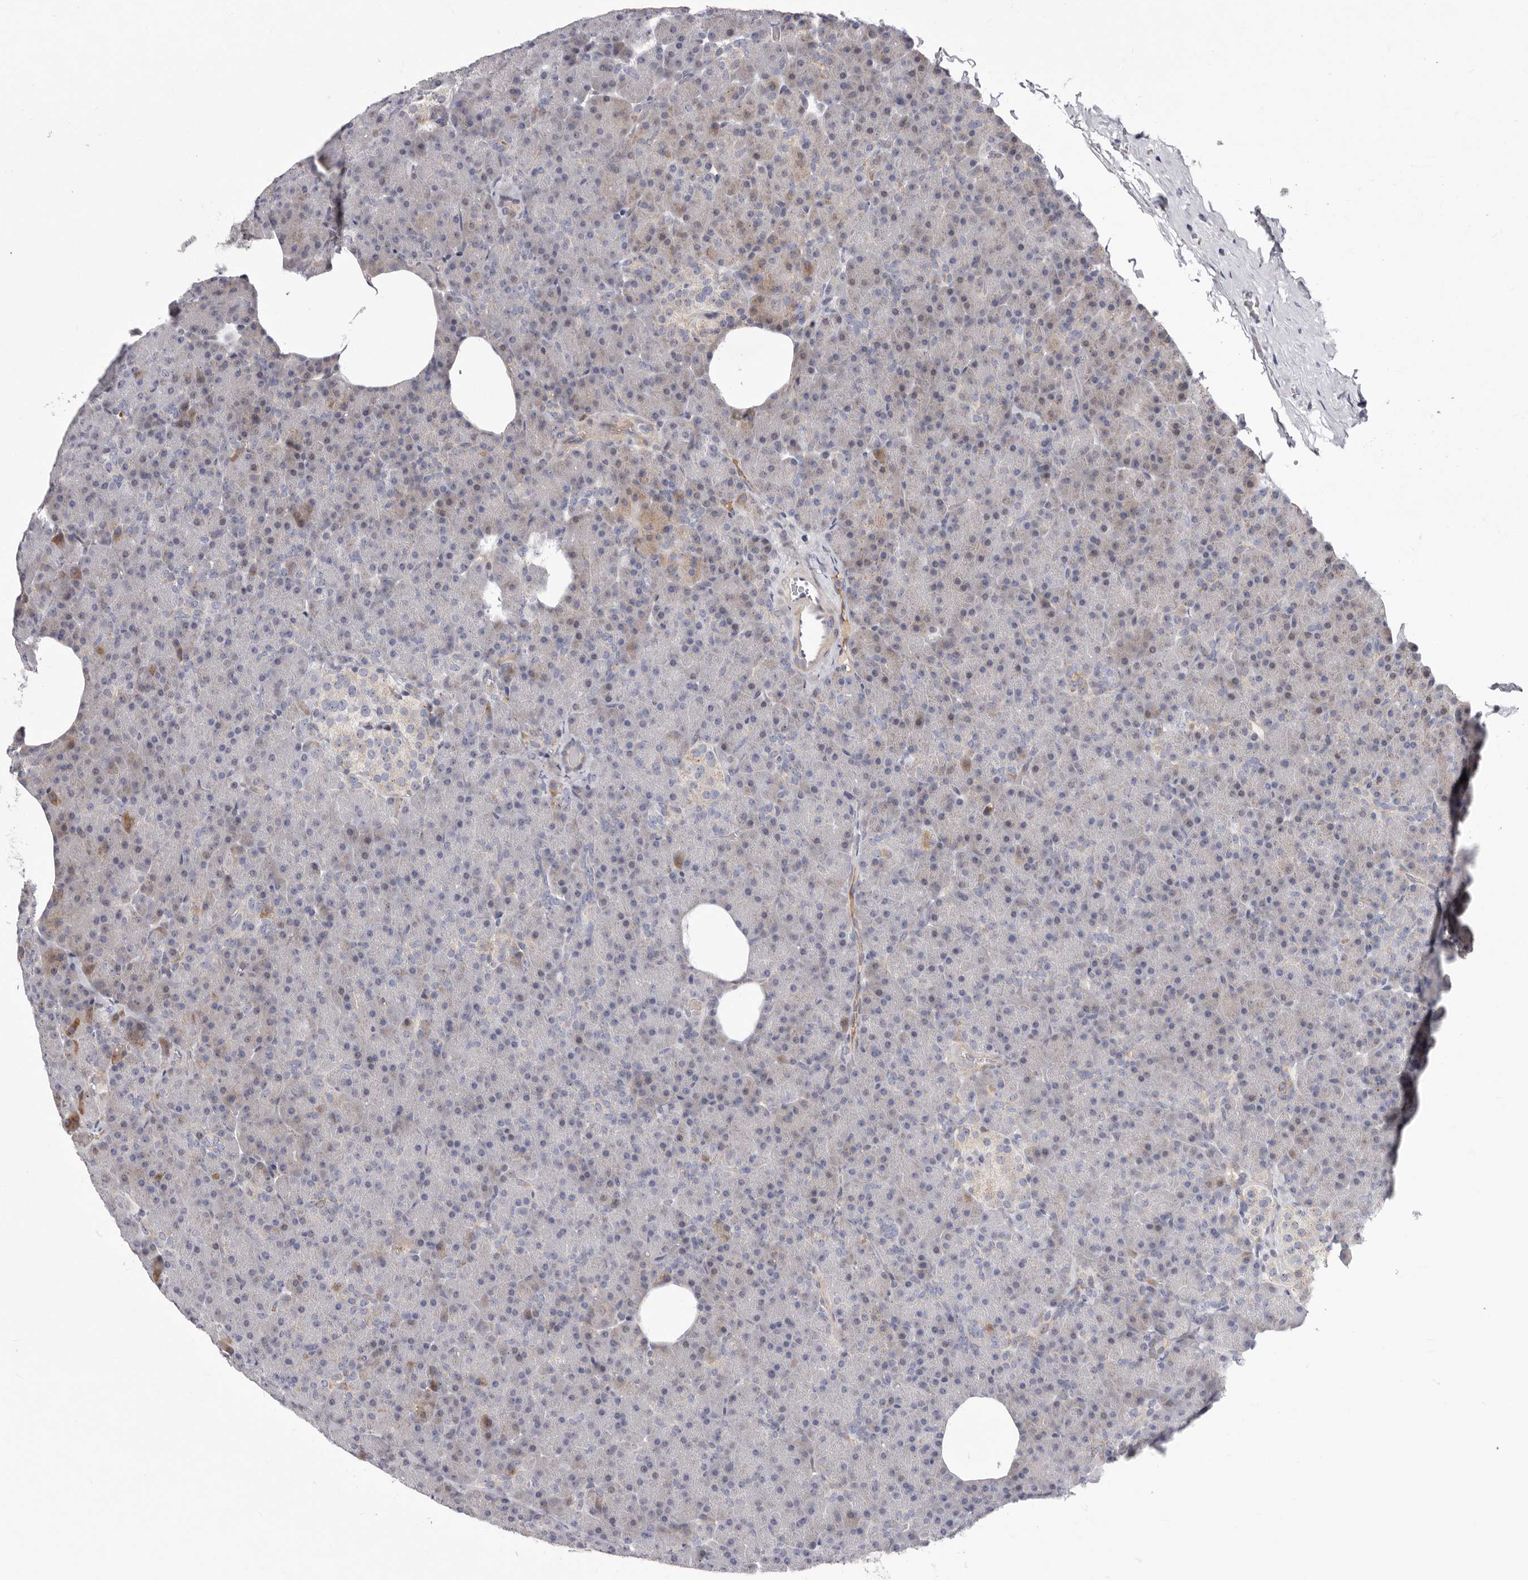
{"staining": {"intensity": "moderate", "quantity": "<25%", "location": "cytoplasmic/membranous"}, "tissue": "pancreas", "cell_type": "Exocrine glandular cells", "image_type": "normal", "snomed": [{"axis": "morphology", "description": "Normal tissue, NOS"}, {"axis": "morphology", "description": "Carcinoid, malignant, NOS"}, {"axis": "topography", "description": "Pancreas"}], "caption": "High-power microscopy captured an immunohistochemistry (IHC) image of benign pancreas, revealing moderate cytoplasmic/membranous staining in about <25% of exocrine glandular cells.", "gene": "NUBPL", "patient": {"sex": "female", "age": 35}}